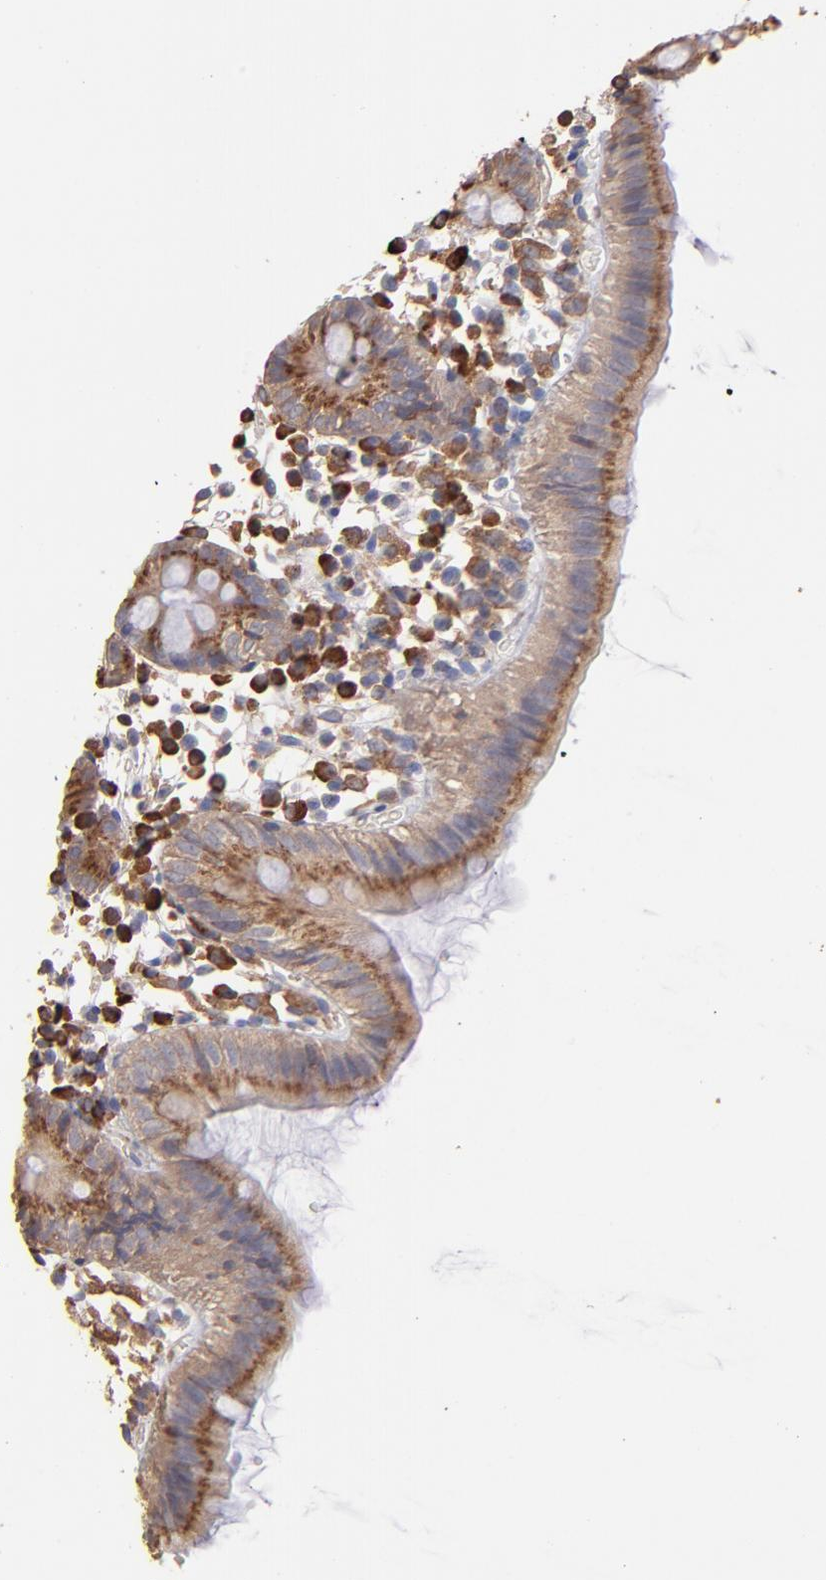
{"staining": {"intensity": "moderate", "quantity": "<25%", "location": "cytoplasmic/membranous"}, "tissue": "colon", "cell_type": "Endothelial cells", "image_type": "normal", "snomed": [{"axis": "morphology", "description": "Normal tissue, NOS"}, {"axis": "topography", "description": "Colon"}], "caption": "An immunohistochemistry (IHC) micrograph of unremarkable tissue is shown. Protein staining in brown highlights moderate cytoplasmic/membranous positivity in colon within endothelial cells. (brown staining indicates protein expression, while blue staining denotes nuclei).", "gene": "NFKBIE", "patient": {"sex": "male", "age": 14}}